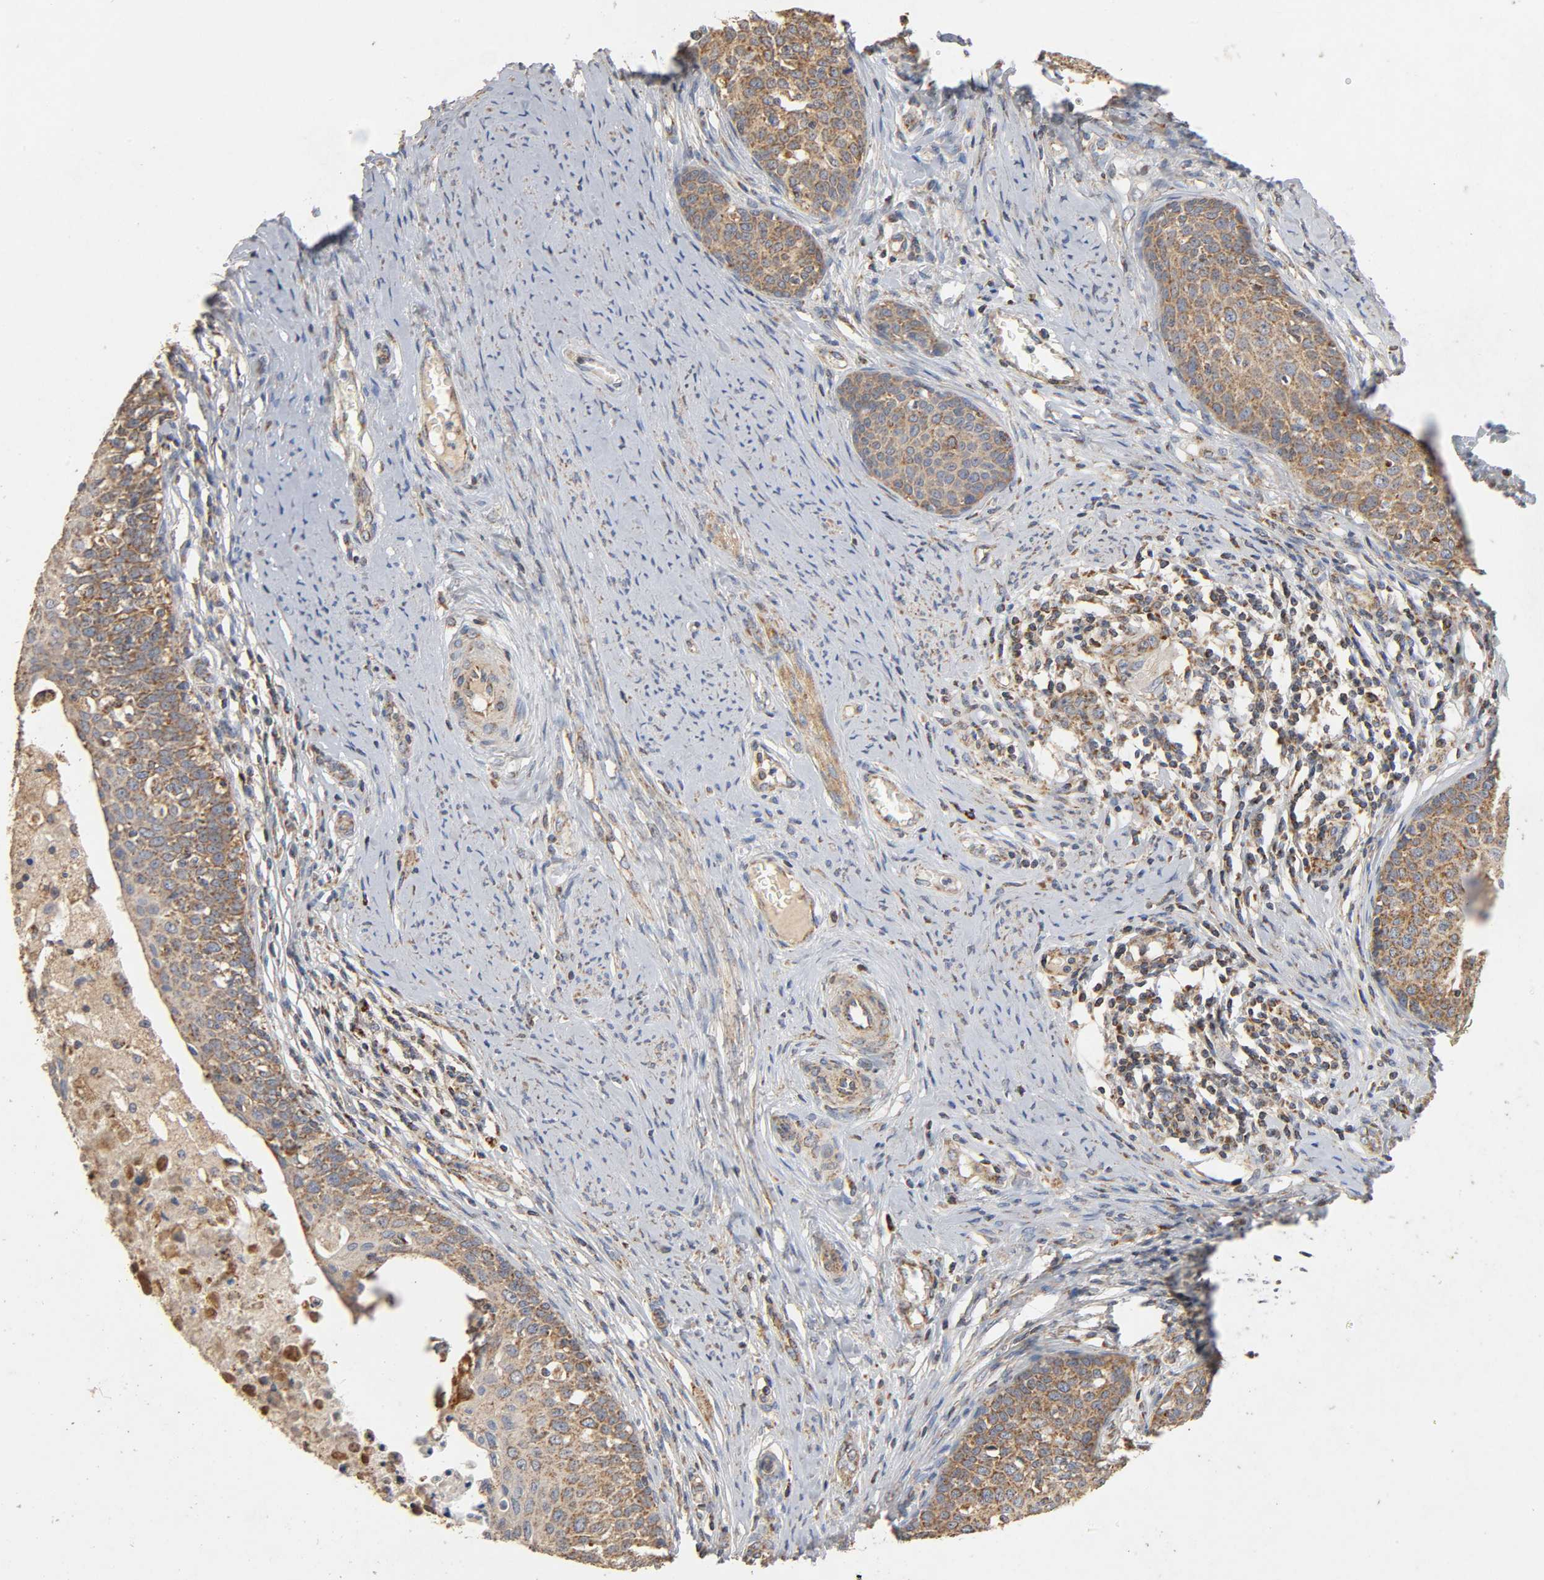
{"staining": {"intensity": "moderate", "quantity": ">75%", "location": "cytoplasmic/membranous"}, "tissue": "cervical cancer", "cell_type": "Tumor cells", "image_type": "cancer", "snomed": [{"axis": "morphology", "description": "Squamous cell carcinoma, NOS"}, {"axis": "morphology", "description": "Adenocarcinoma, NOS"}, {"axis": "topography", "description": "Cervix"}], "caption": "This micrograph demonstrates IHC staining of human cervical squamous cell carcinoma, with medium moderate cytoplasmic/membranous expression in approximately >75% of tumor cells.", "gene": "NDUFS3", "patient": {"sex": "female", "age": 52}}